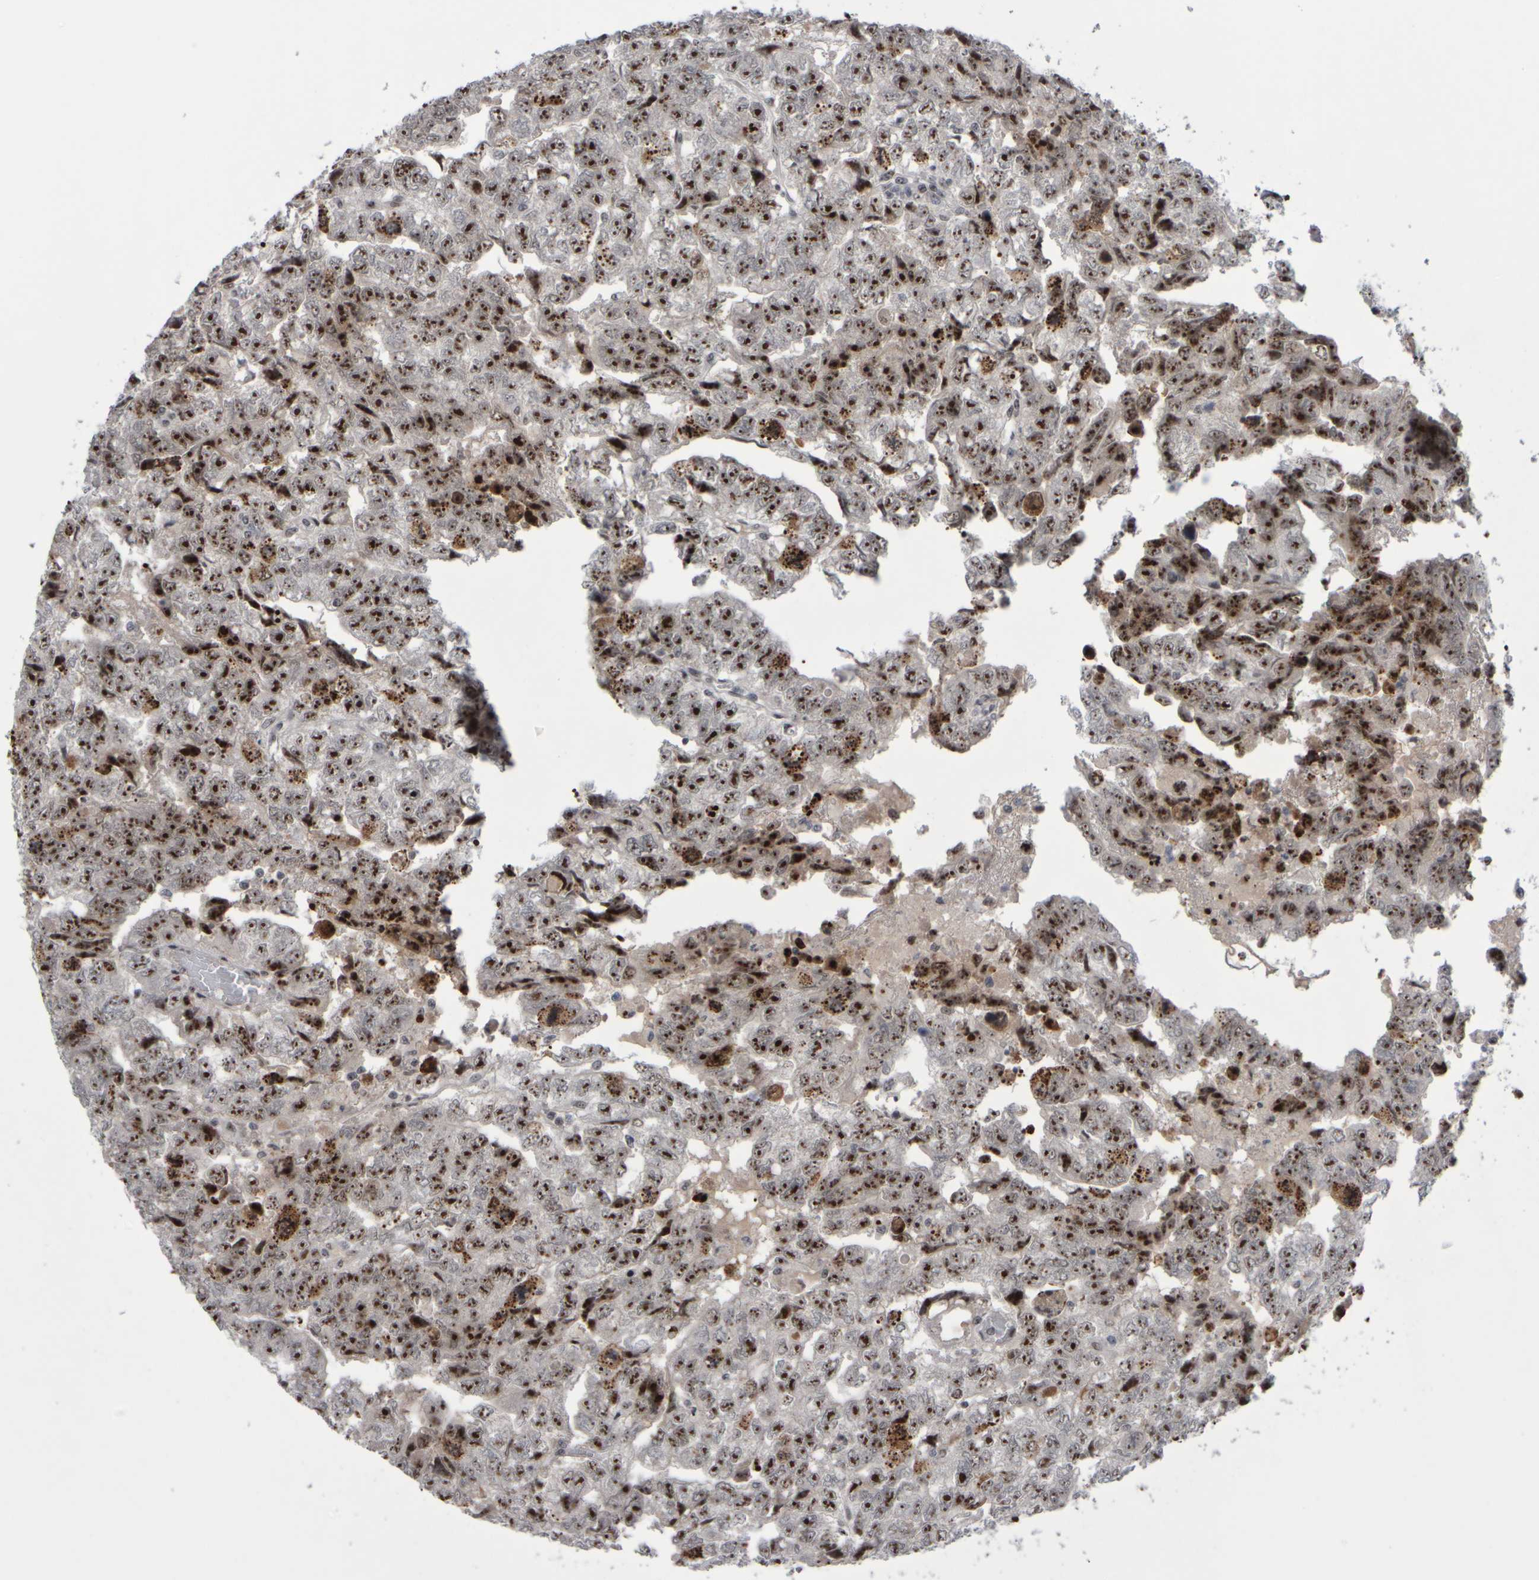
{"staining": {"intensity": "strong", "quantity": ">75%", "location": "nuclear"}, "tissue": "testis cancer", "cell_type": "Tumor cells", "image_type": "cancer", "snomed": [{"axis": "morphology", "description": "Carcinoma, Embryonal, NOS"}, {"axis": "topography", "description": "Testis"}], "caption": "Immunohistochemical staining of embryonal carcinoma (testis) exhibits high levels of strong nuclear protein expression in approximately >75% of tumor cells. Ihc stains the protein in brown and the nuclei are stained blue.", "gene": "SURF6", "patient": {"sex": "male", "age": 36}}